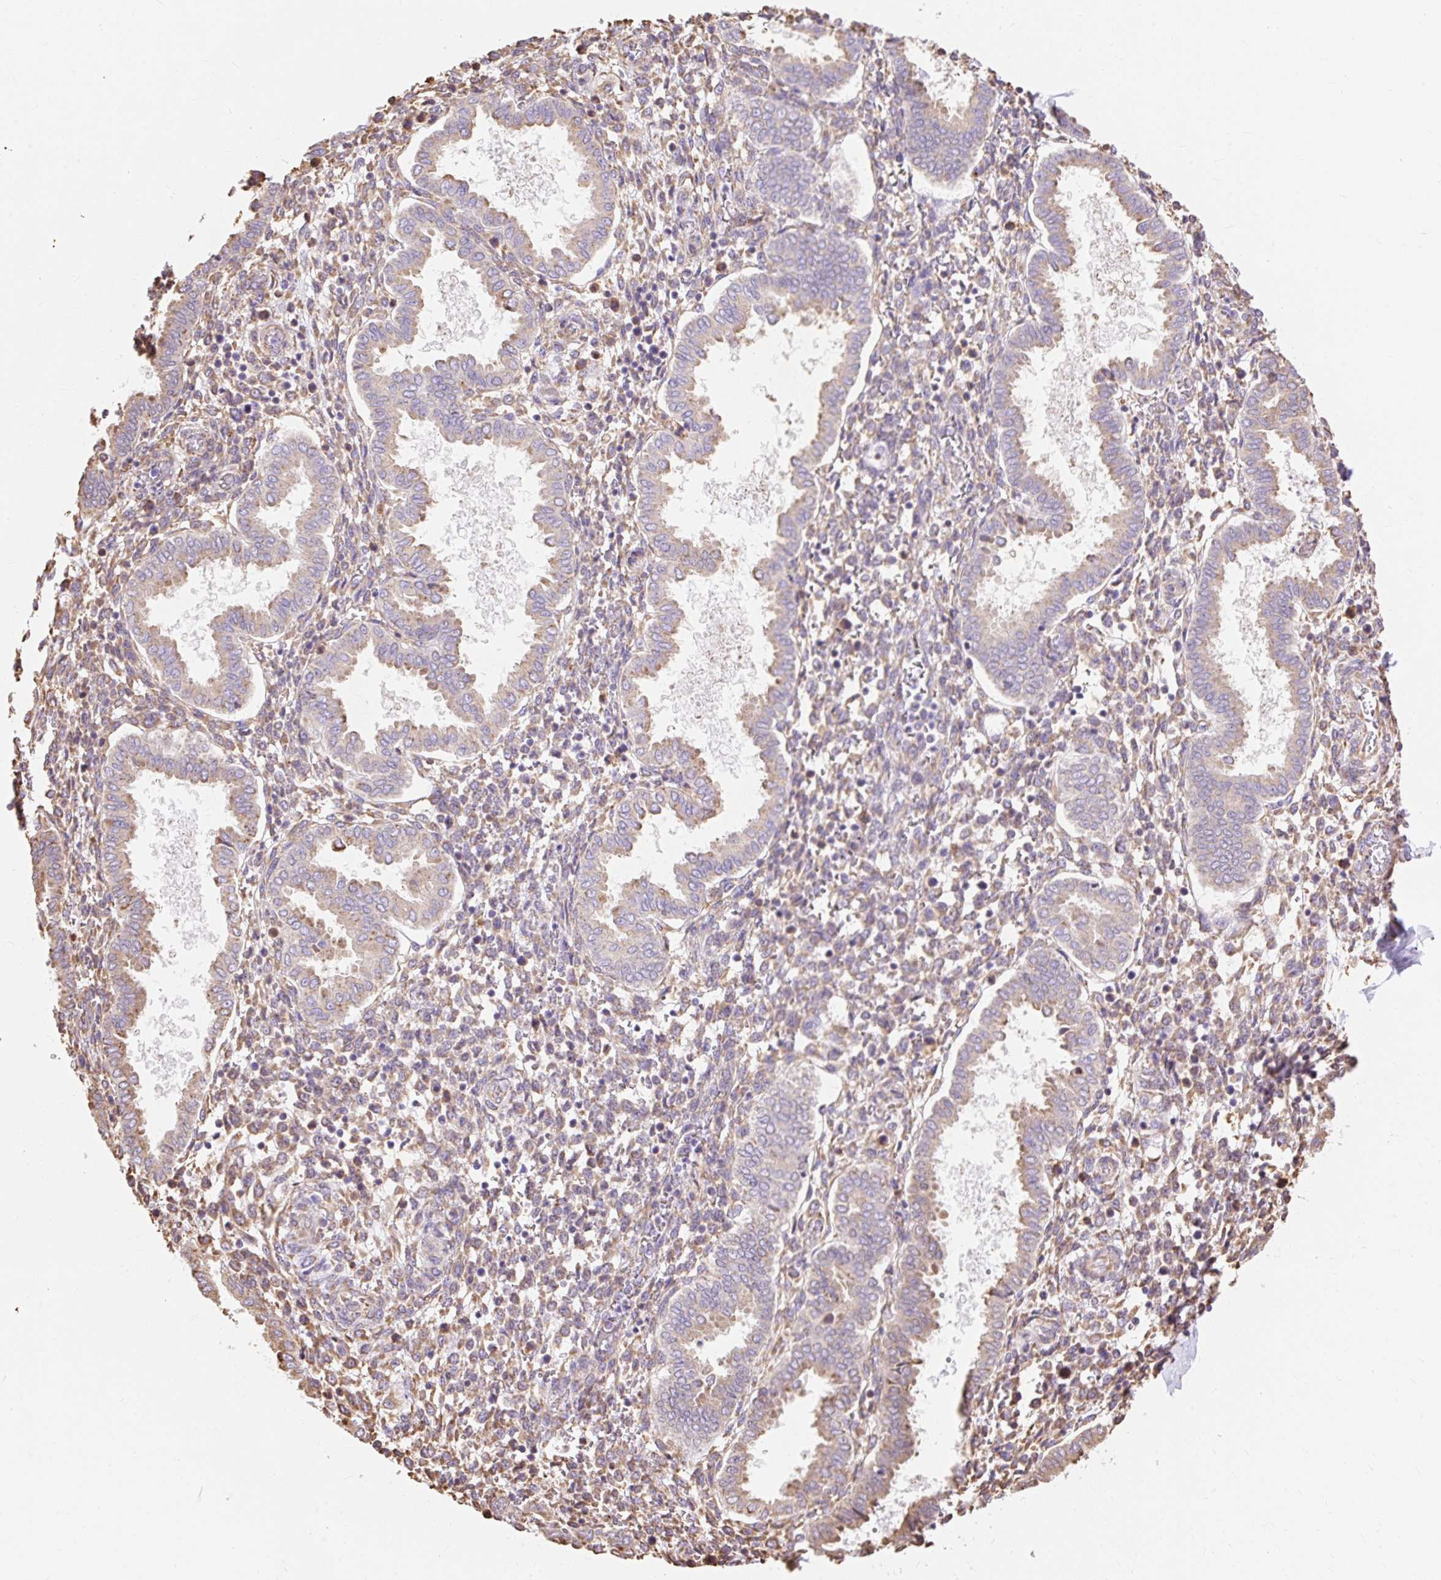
{"staining": {"intensity": "moderate", "quantity": "25%-75%", "location": "cytoplasmic/membranous"}, "tissue": "endometrium", "cell_type": "Cells in endometrial stroma", "image_type": "normal", "snomed": [{"axis": "morphology", "description": "Normal tissue, NOS"}, {"axis": "topography", "description": "Endometrium"}], "caption": "Moderate cytoplasmic/membranous staining for a protein is seen in about 25%-75% of cells in endometrial stroma of unremarkable endometrium using IHC.", "gene": "ENSG00000260836", "patient": {"sex": "female", "age": 24}}